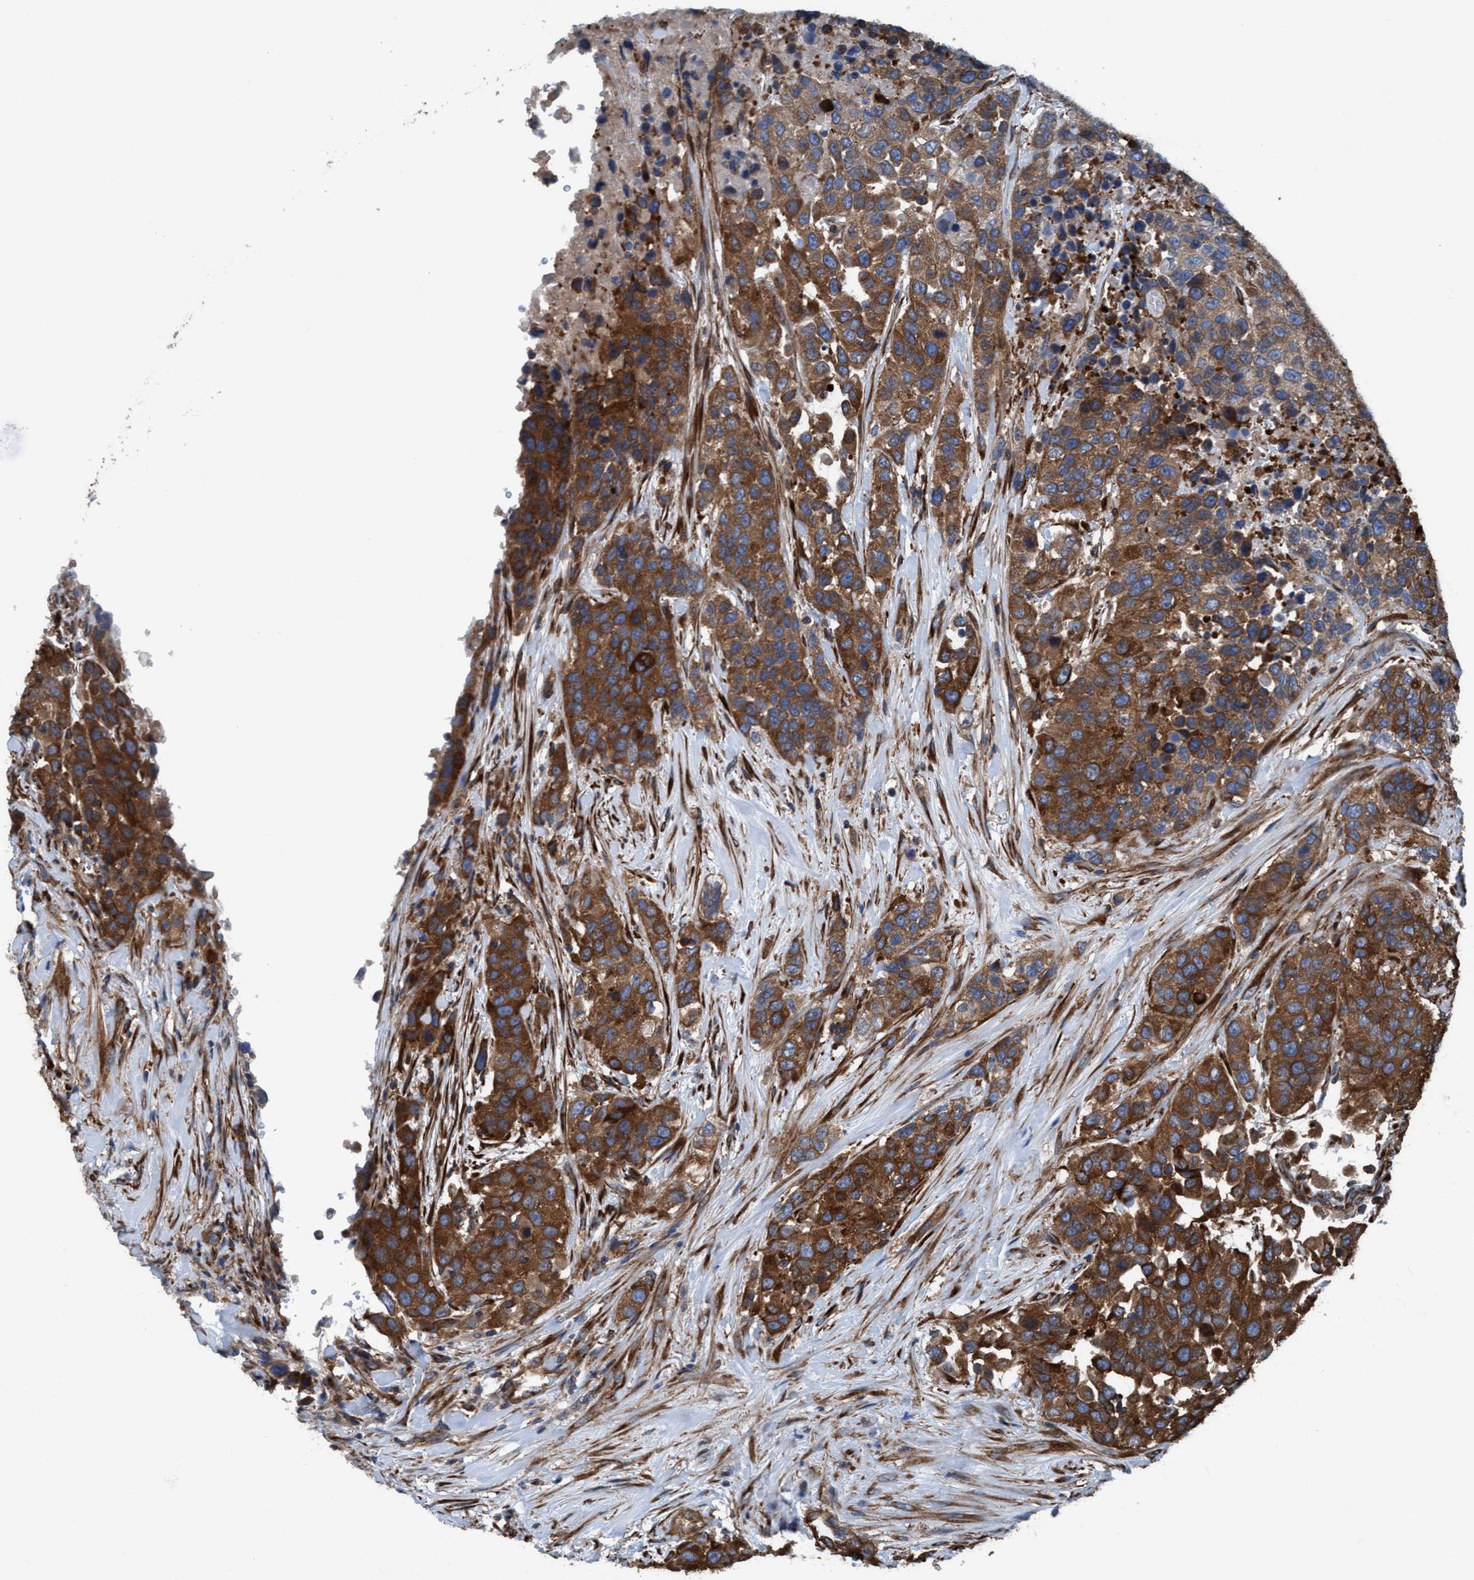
{"staining": {"intensity": "strong", "quantity": ">75%", "location": "cytoplasmic/membranous"}, "tissue": "urothelial cancer", "cell_type": "Tumor cells", "image_type": "cancer", "snomed": [{"axis": "morphology", "description": "Urothelial carcinoma, High grade"}, {"axis": "topography", "description": "Urinary bladder"}], "caption": "Immunohistochemical staining of human urothelial cancer exhibits high levels of strong cytoplasmic/membranous staining in approximately >75% of tumor cells.", "gene": "NMT1", "patient": {"sex": "female", "age": 80}}